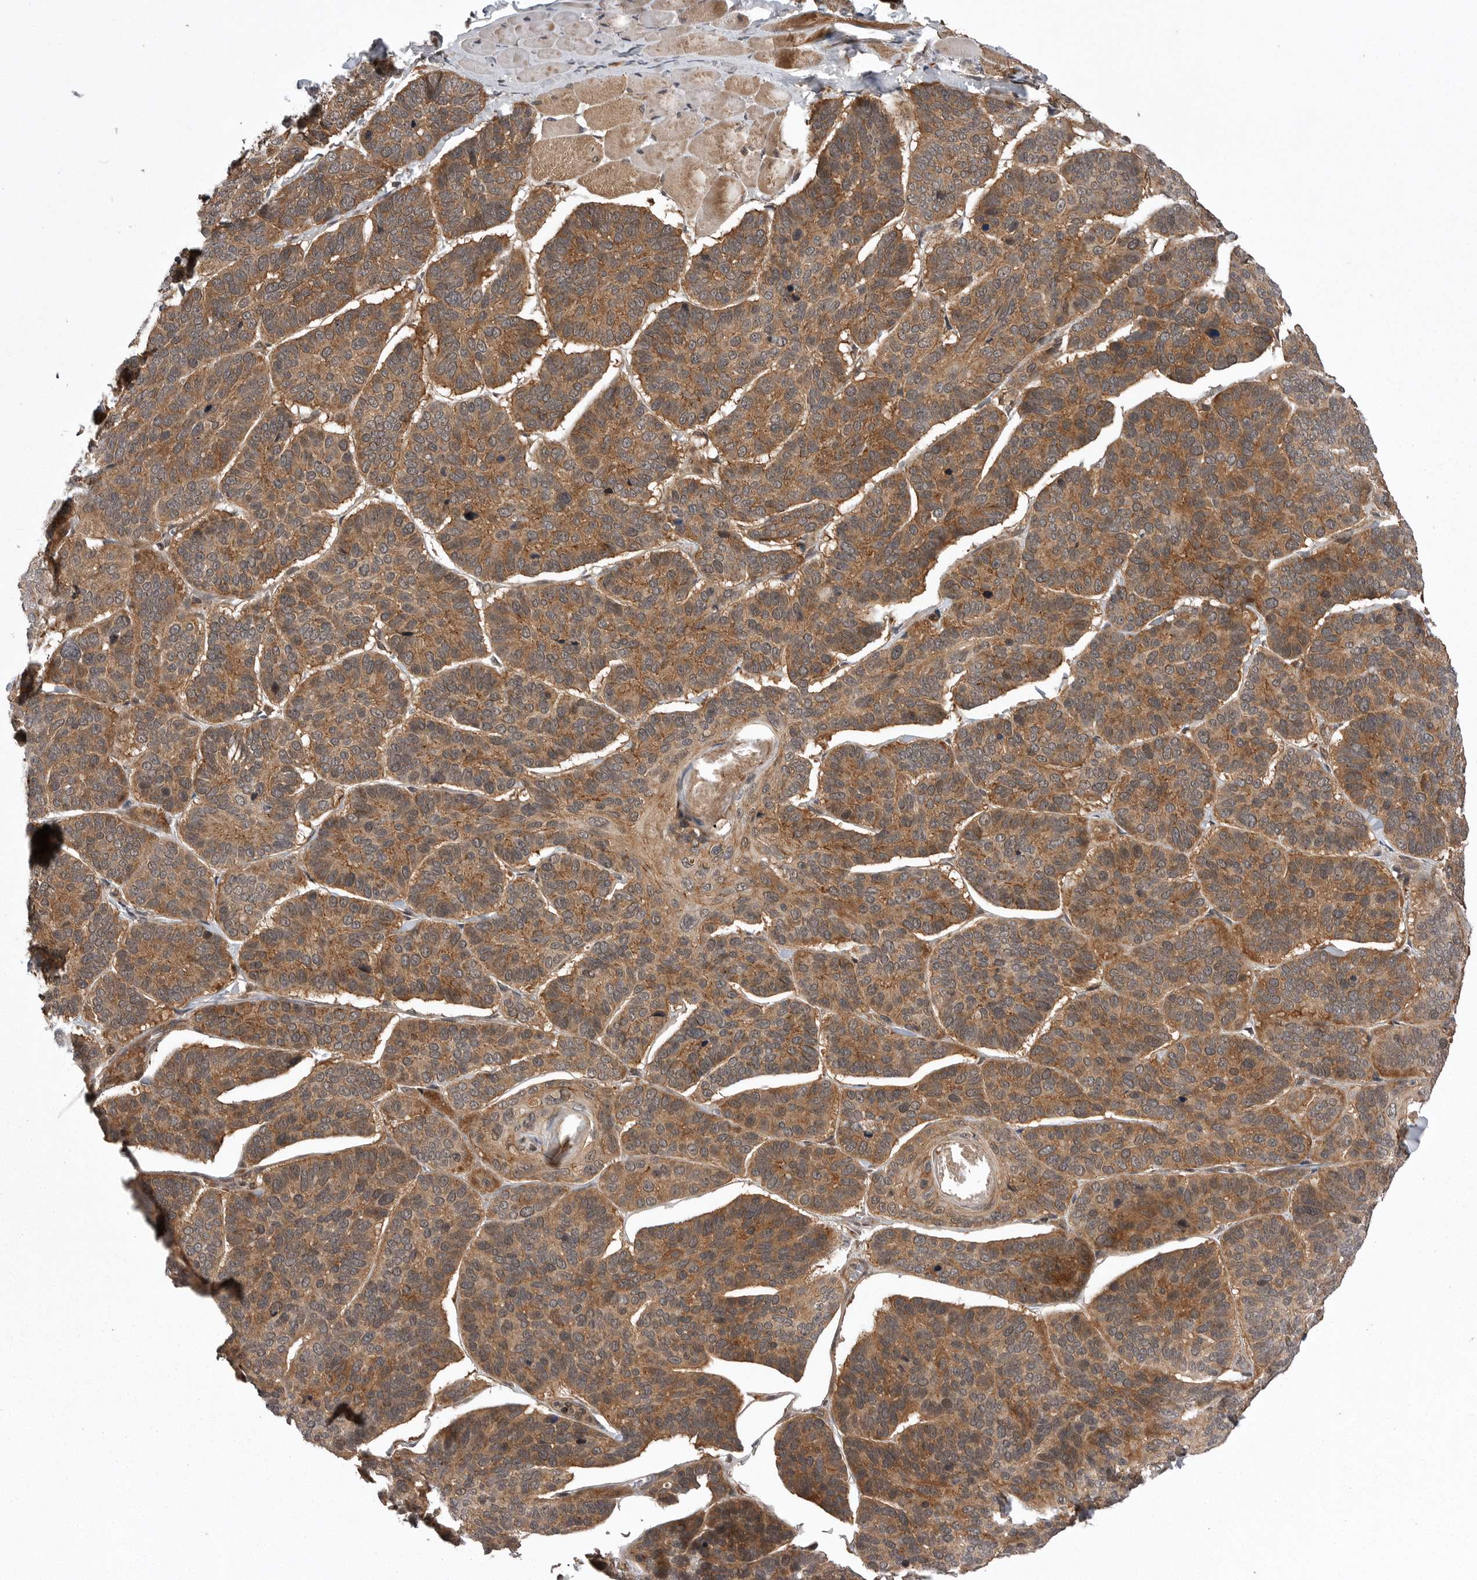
{"staining": {"intensity": "moderate", "quantity": ">75%", "location": "cytoplasmic/membranous"}, "tissue": "skin cancer", "cell_type": "Tumor cells", "image_type": "cancer", "snomed": [{"axis": "morphology", "description": "Basal cell carcinoma"}, {"axis": "topography", "description": "Skin"}], "caption": "A brown stain highlights moderate cytoplasmic/membranous staining of a protein in human basal cell carcinoma (skin) tumor cells.", "gene": "AOAH", "patient": {"sex": "male", "age": 62}}